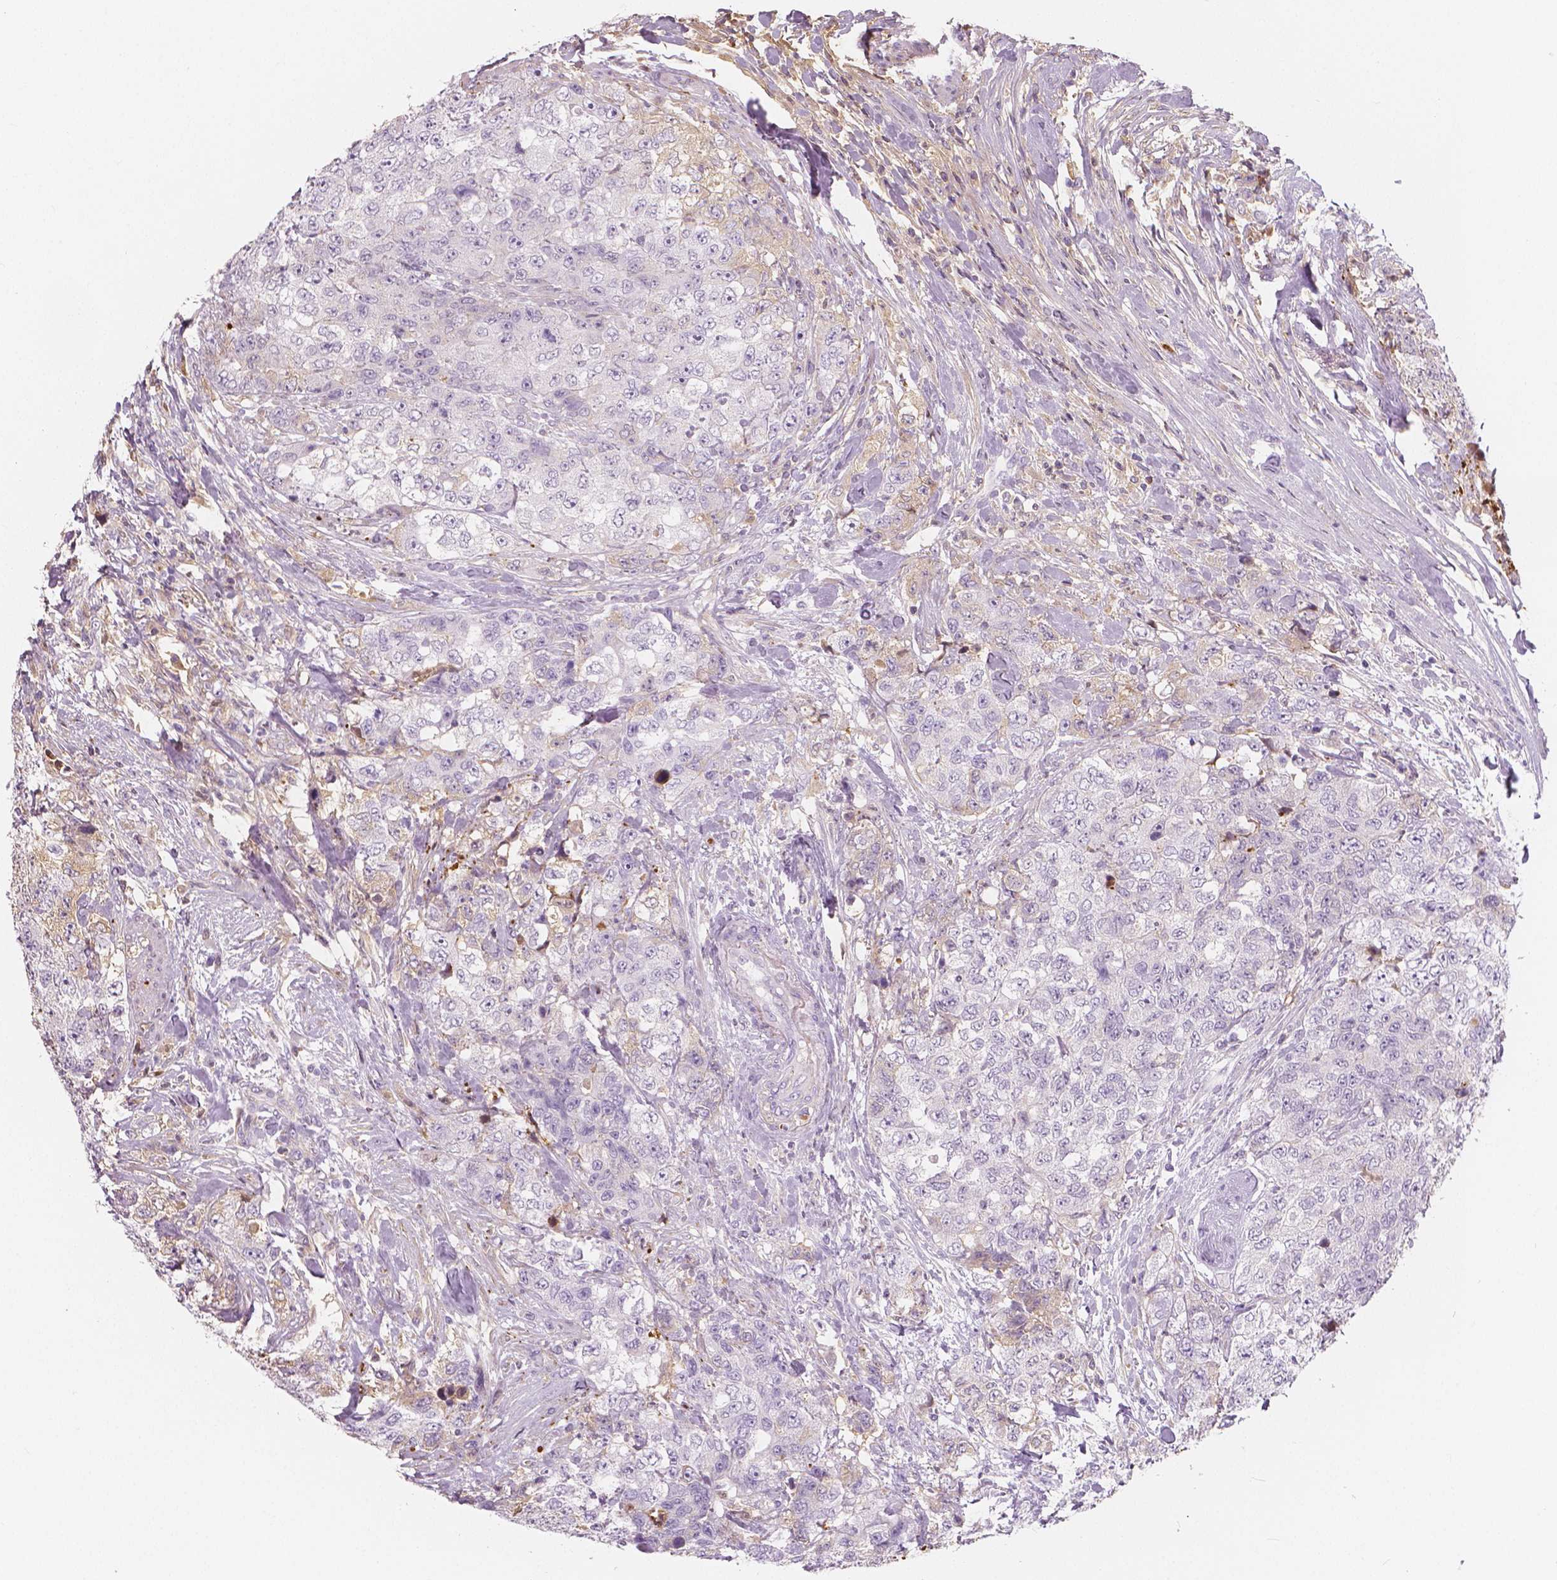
{"staining": {"intensity": "negative", "quantity": "none", "location": "none"}, "tissue": "urothelial cancer", "cell_type": "Tumor cells", "image_type": "cancer", "snomed": [{"axis": "morphology", "description": "Urothelial carcinoma, High grade"}, {"axis": "topography", "description": "Urinary bladder"}], "caption": "Immunohistochemistry (IHC) histopathology image of neoplastic tissue: human high-grade urothelial carcinoma stained with DAB (3,3'-diaminobenzidine) shows no significant protein positivity in tumor cells.", "gene": "APOA4", "patient": {"sex": "female", "age": 78}}